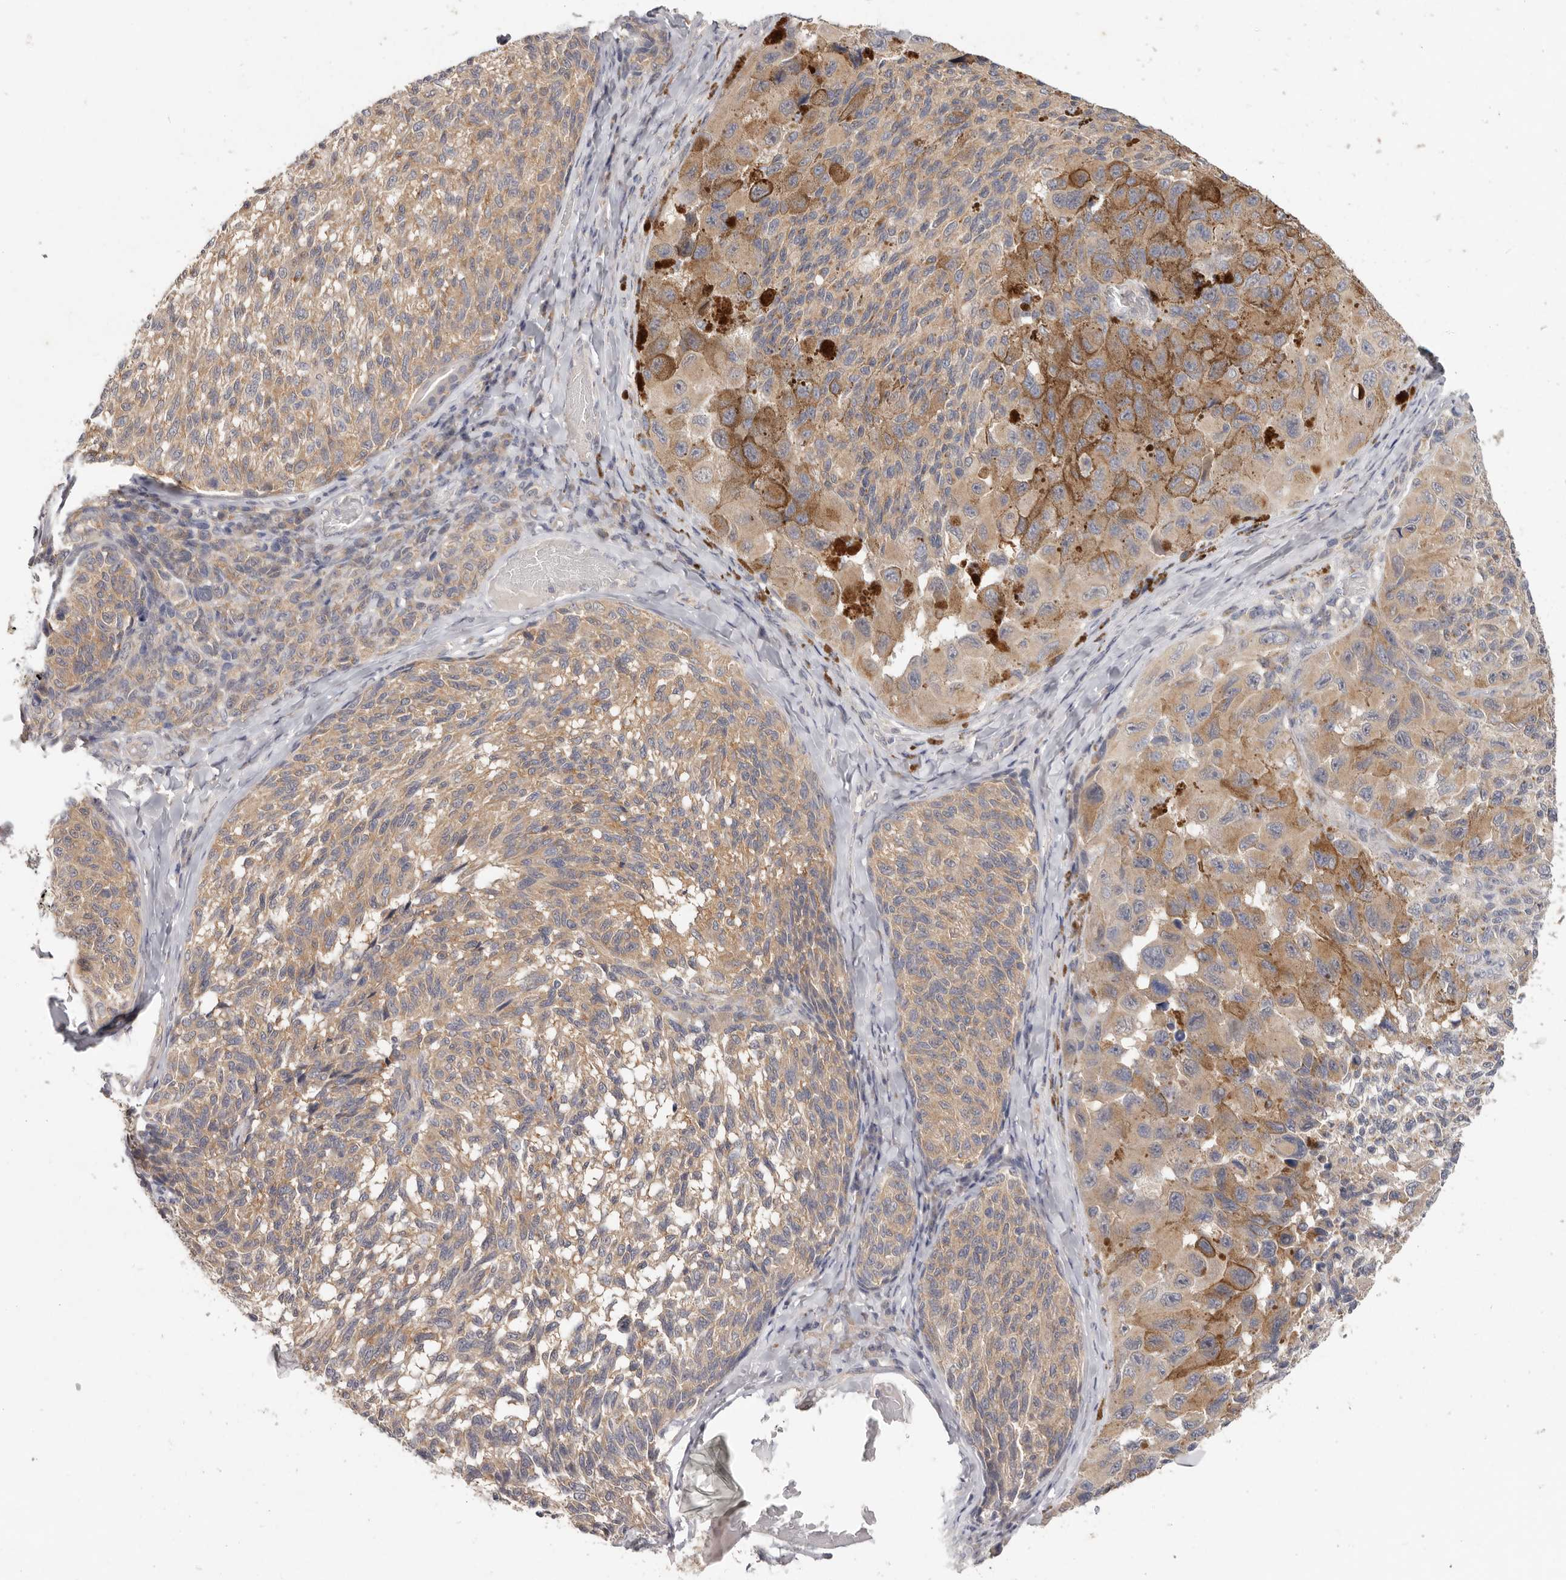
{"staining": {"intensity": "weak", "quantity": ">75%", "location": "cytoplasmic/membranous"}, "tissue": "melanoma", "cell_type": "Tumor cells", "image_type": "cancer", "snomed": [{"axis": "morphology", "description": "Malignant melanoma, NOS"}, {"axis": "topography", "description": "Skin"}], "caption": "Protein staining by IHC reveals weak cytoplasmic/membranous staining in about >75% of tumor cells in malignant melanoma.", "gene": "WDR77", "patient": {"sex": "female", "age": 73}}